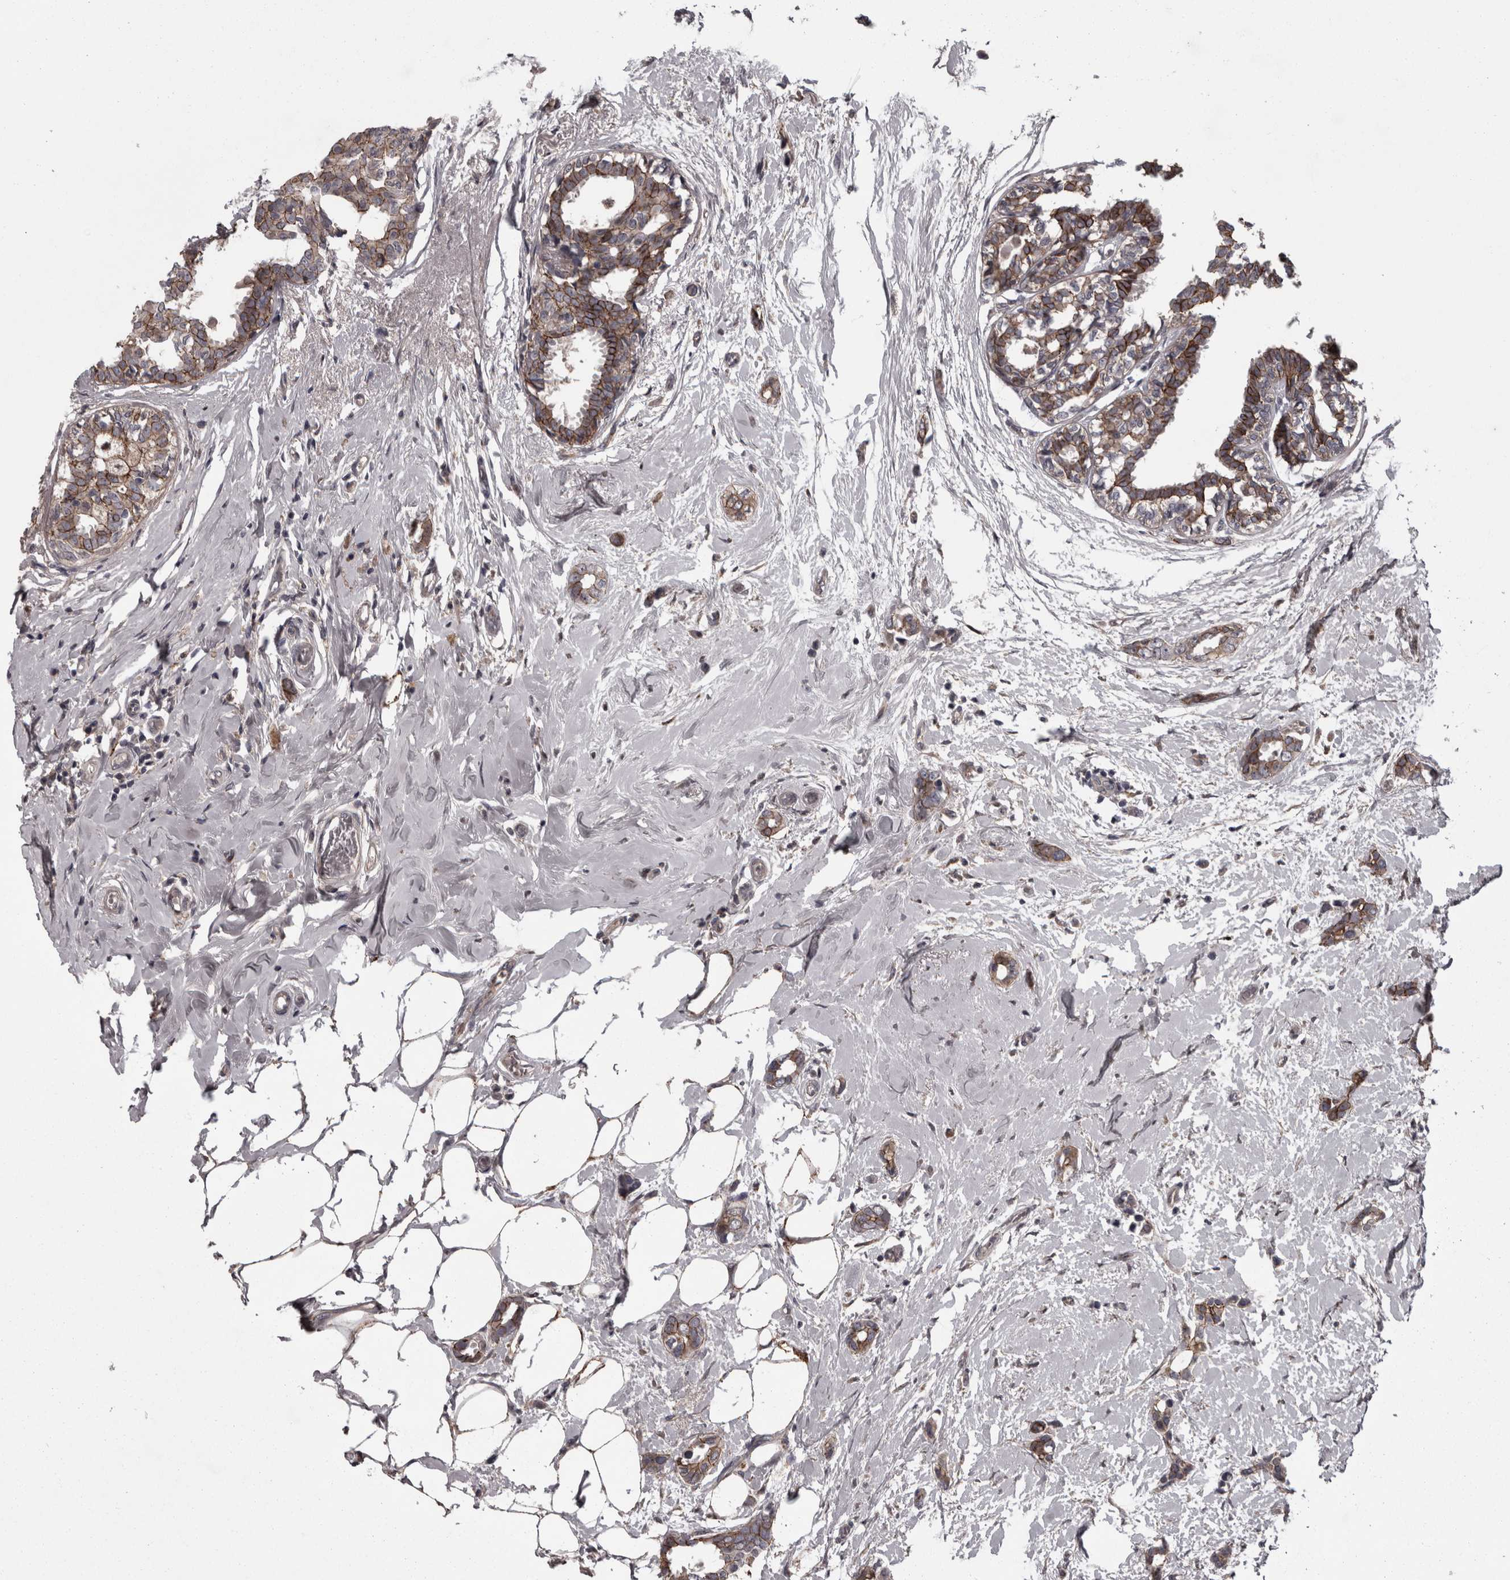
{"staining": {"intensity": "moderate", "quantity": "25%-75%", "location": "cytoplasmic/membranous"}, "tissue": "breast cancer", "cell_type": "Tumor cells", "image_type": "cancer", "snomed": [{"axis": "morphology", "description": "Duct carcinoma"}, {"axis": "topography", "description": "Breast"}], "caption": "A brown stain shows moderate cytoplasmic/membranous positivity of a protein in human breast invasive ductal carcinoma tumor cells. The staining was performed using DAB to visualize the protein expression in brown, while the nuclei were stained in blue with hematoxylin (Magnification: 20x).", "gene": "PCDH17", "patient": {"sex": "female", "age": 55}}